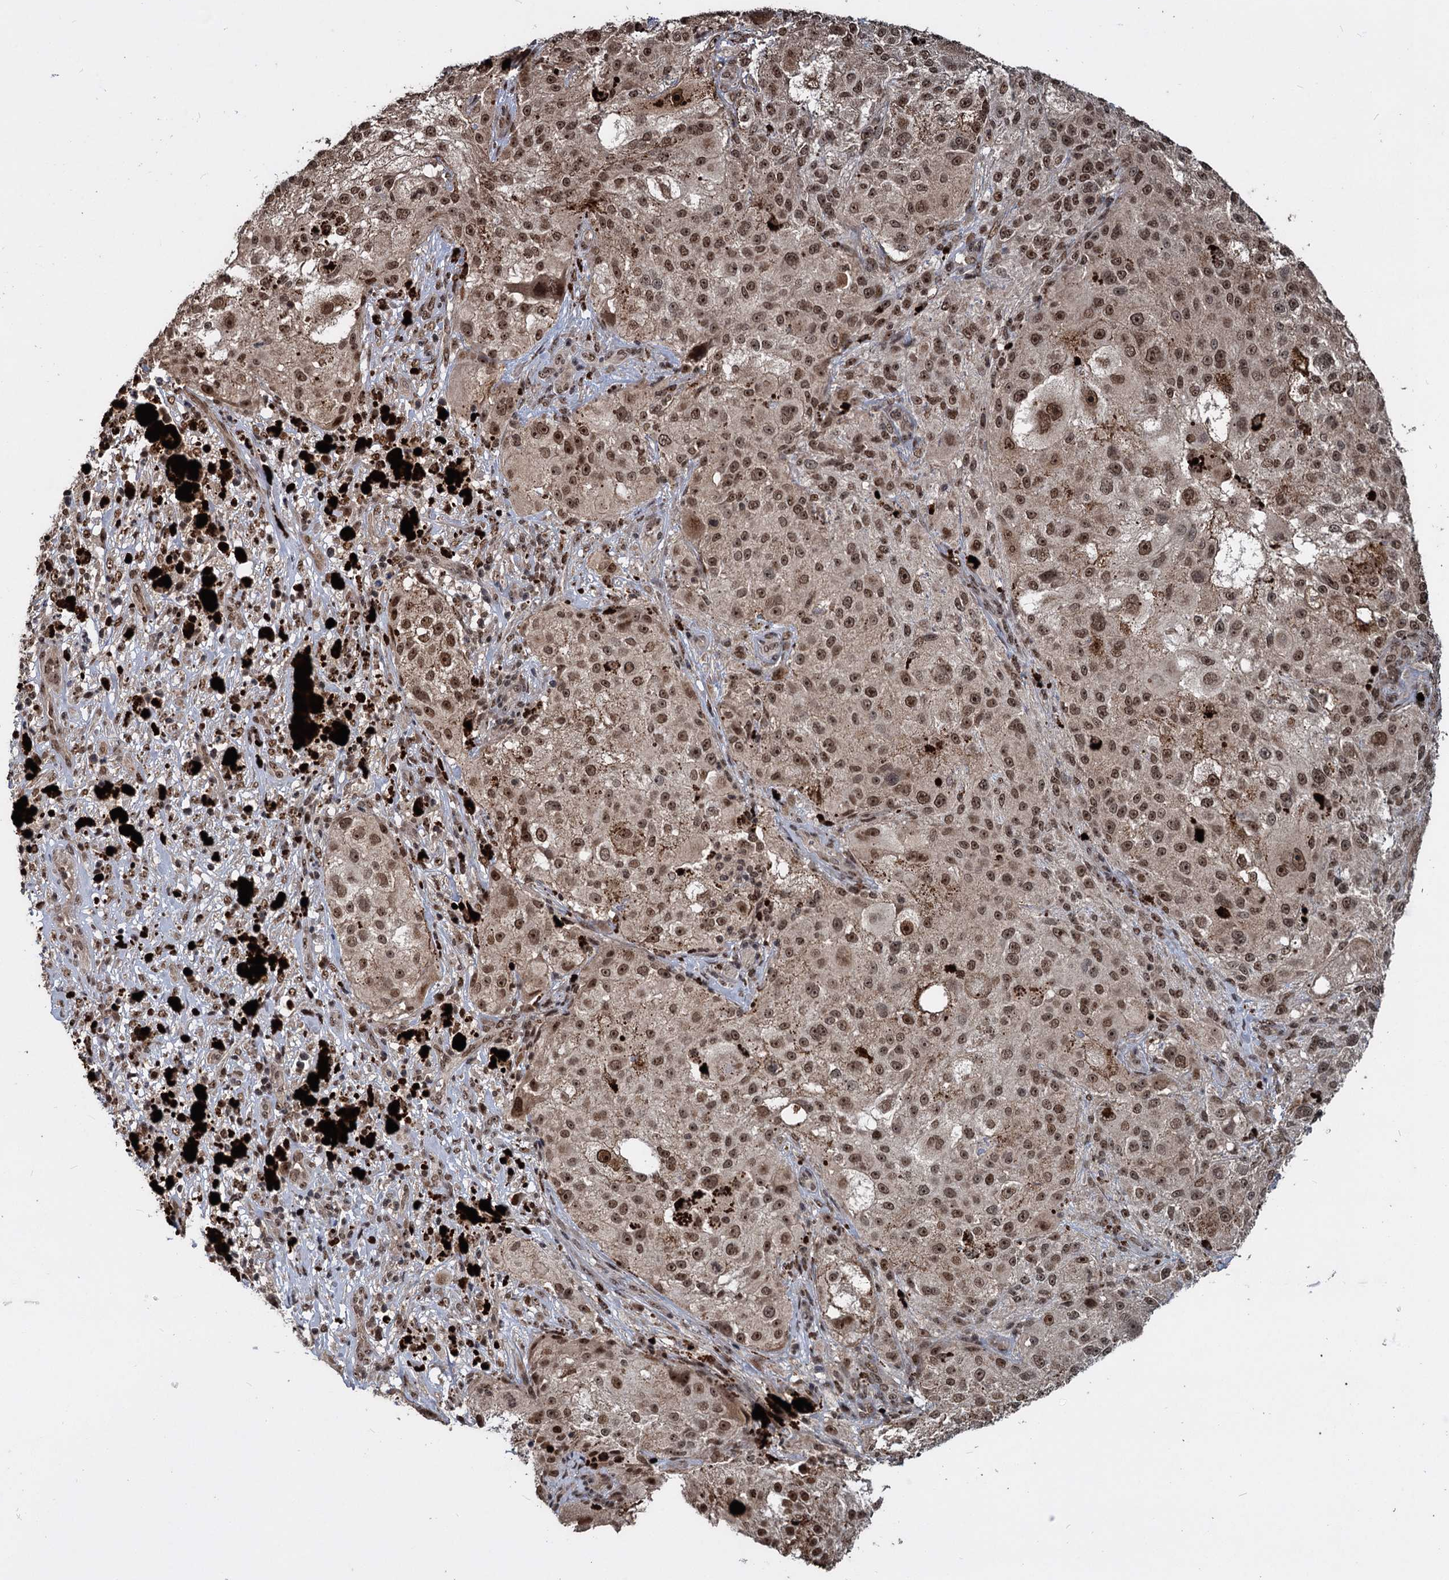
{"staining": {"intensity": "moderate", "quantity": ">75%", "location": "cytoplasmic/membranous,nuclear"}, "tissue": "melanoma", "cell_type": "Tumor cells", "image_type": "cancer", "snomed": [{"axis": "morphology", "description": "Necrosis, NOS"}, {"axis": "morphology", "description": "Malignant melanoma, NOS"}, {"axis": "topography", "description": "Skin"}], "caption": "Tumor cells reveal medium levels of moderate cytoplasmic/membranous and nuclear expression in about >75% of cells in human malignant melanoma.", "gene": "FAM216B", "patient": {"sex": "female", "age": 87}}